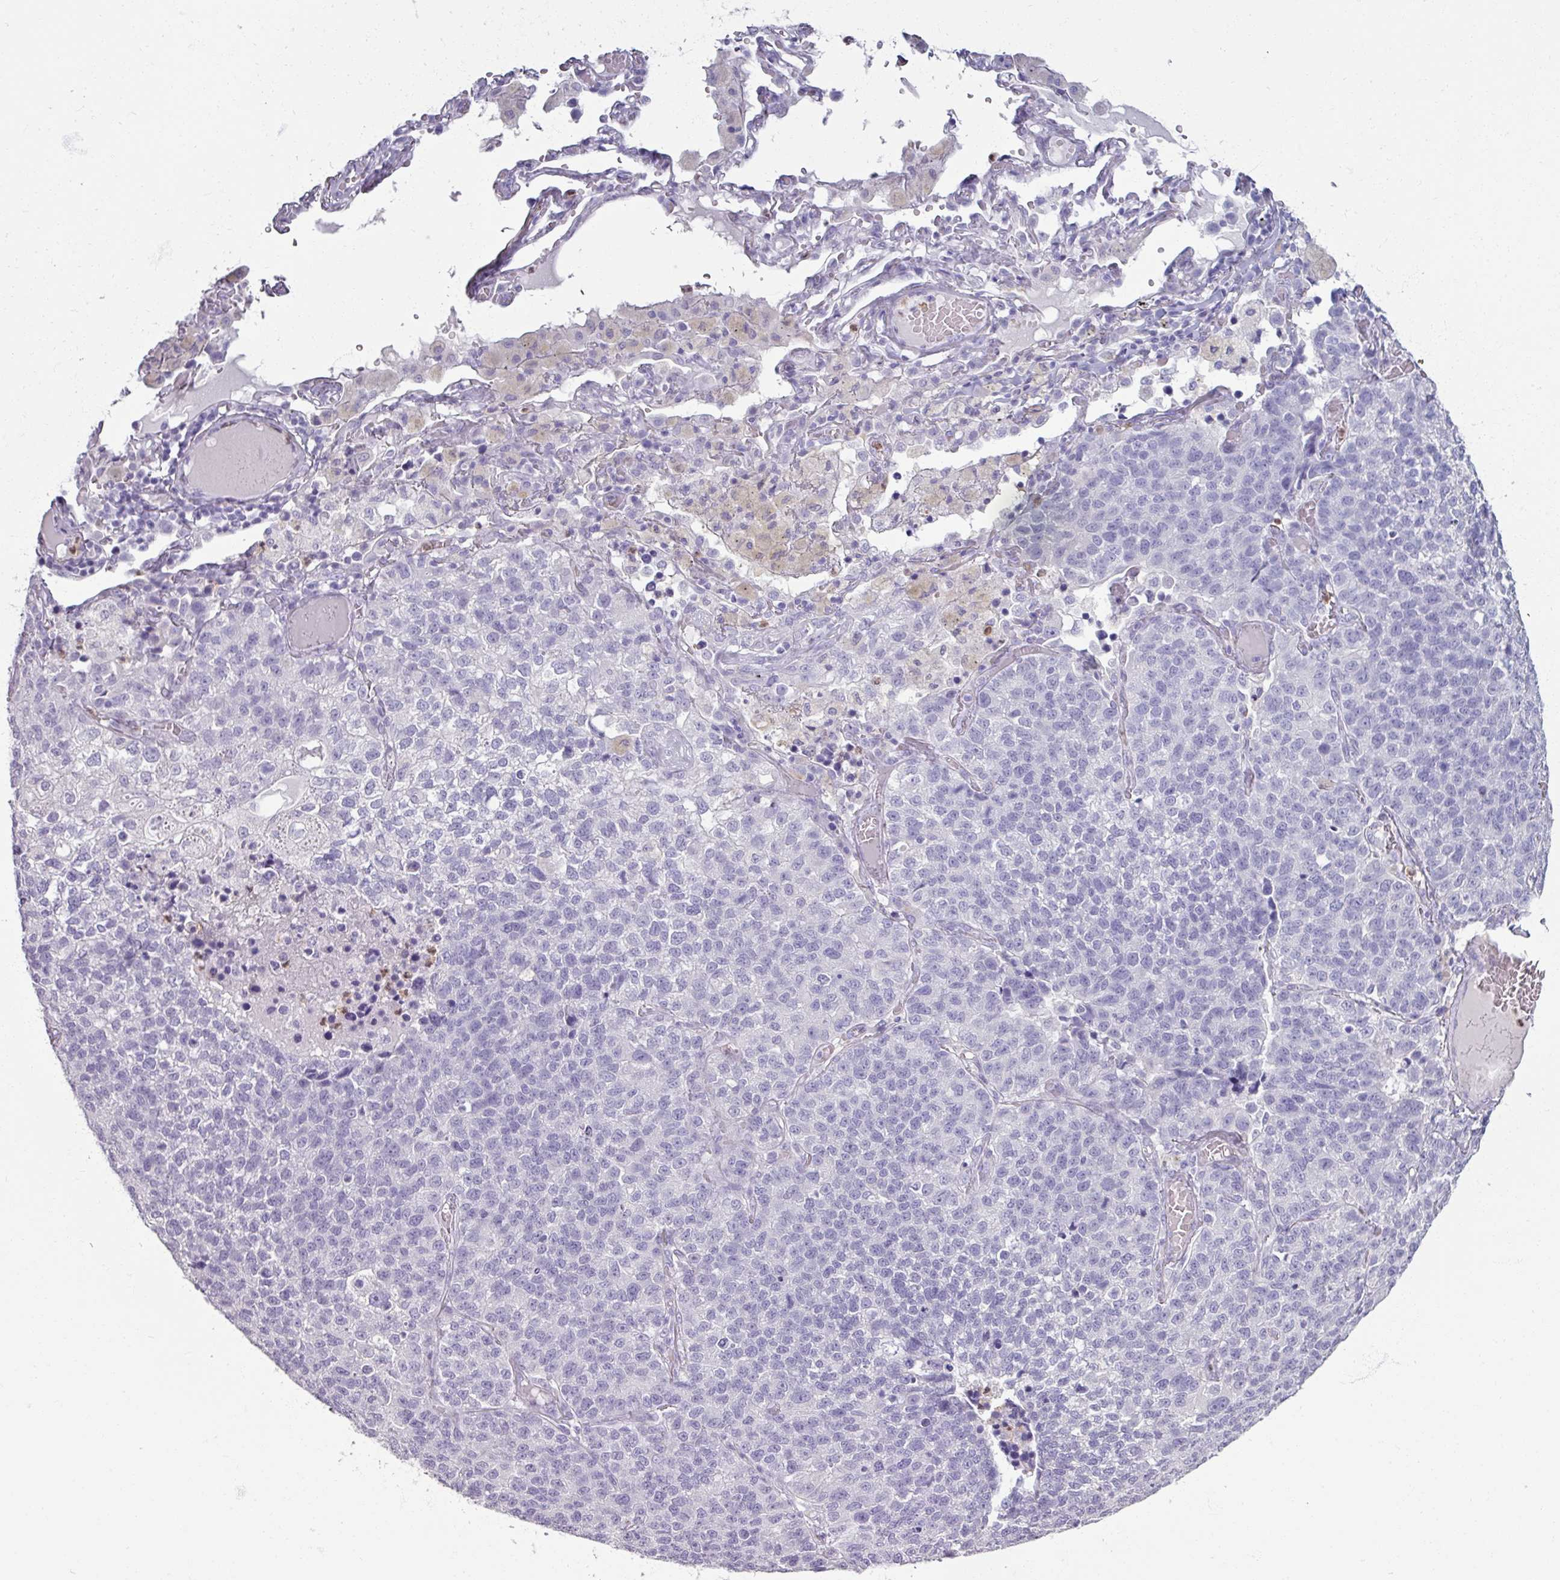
{"staining": {"intensity": "negative", "quantity": "none", "location": "none"}, "tissue": "lung cancer", "cell_type": "Tumor cells", "image_type": "cancer", "snomed": [{"axis": "morphology", "description": "Adenocarcinoma, NOS"}, {"axis": "topography", "description": "Lung"}], "caption": "A histopathology image of human lung adenocarcinoma is negative for staining in tumor cells. (Stains: DAB (3,3'-diaminobenzidine) immunohistochemistry with hematoxylin counter stain, Microscopy: brightfield microscopy at high magnification).", "gene": "ARG1", "patient": {"sex": "male", "age": 49}}